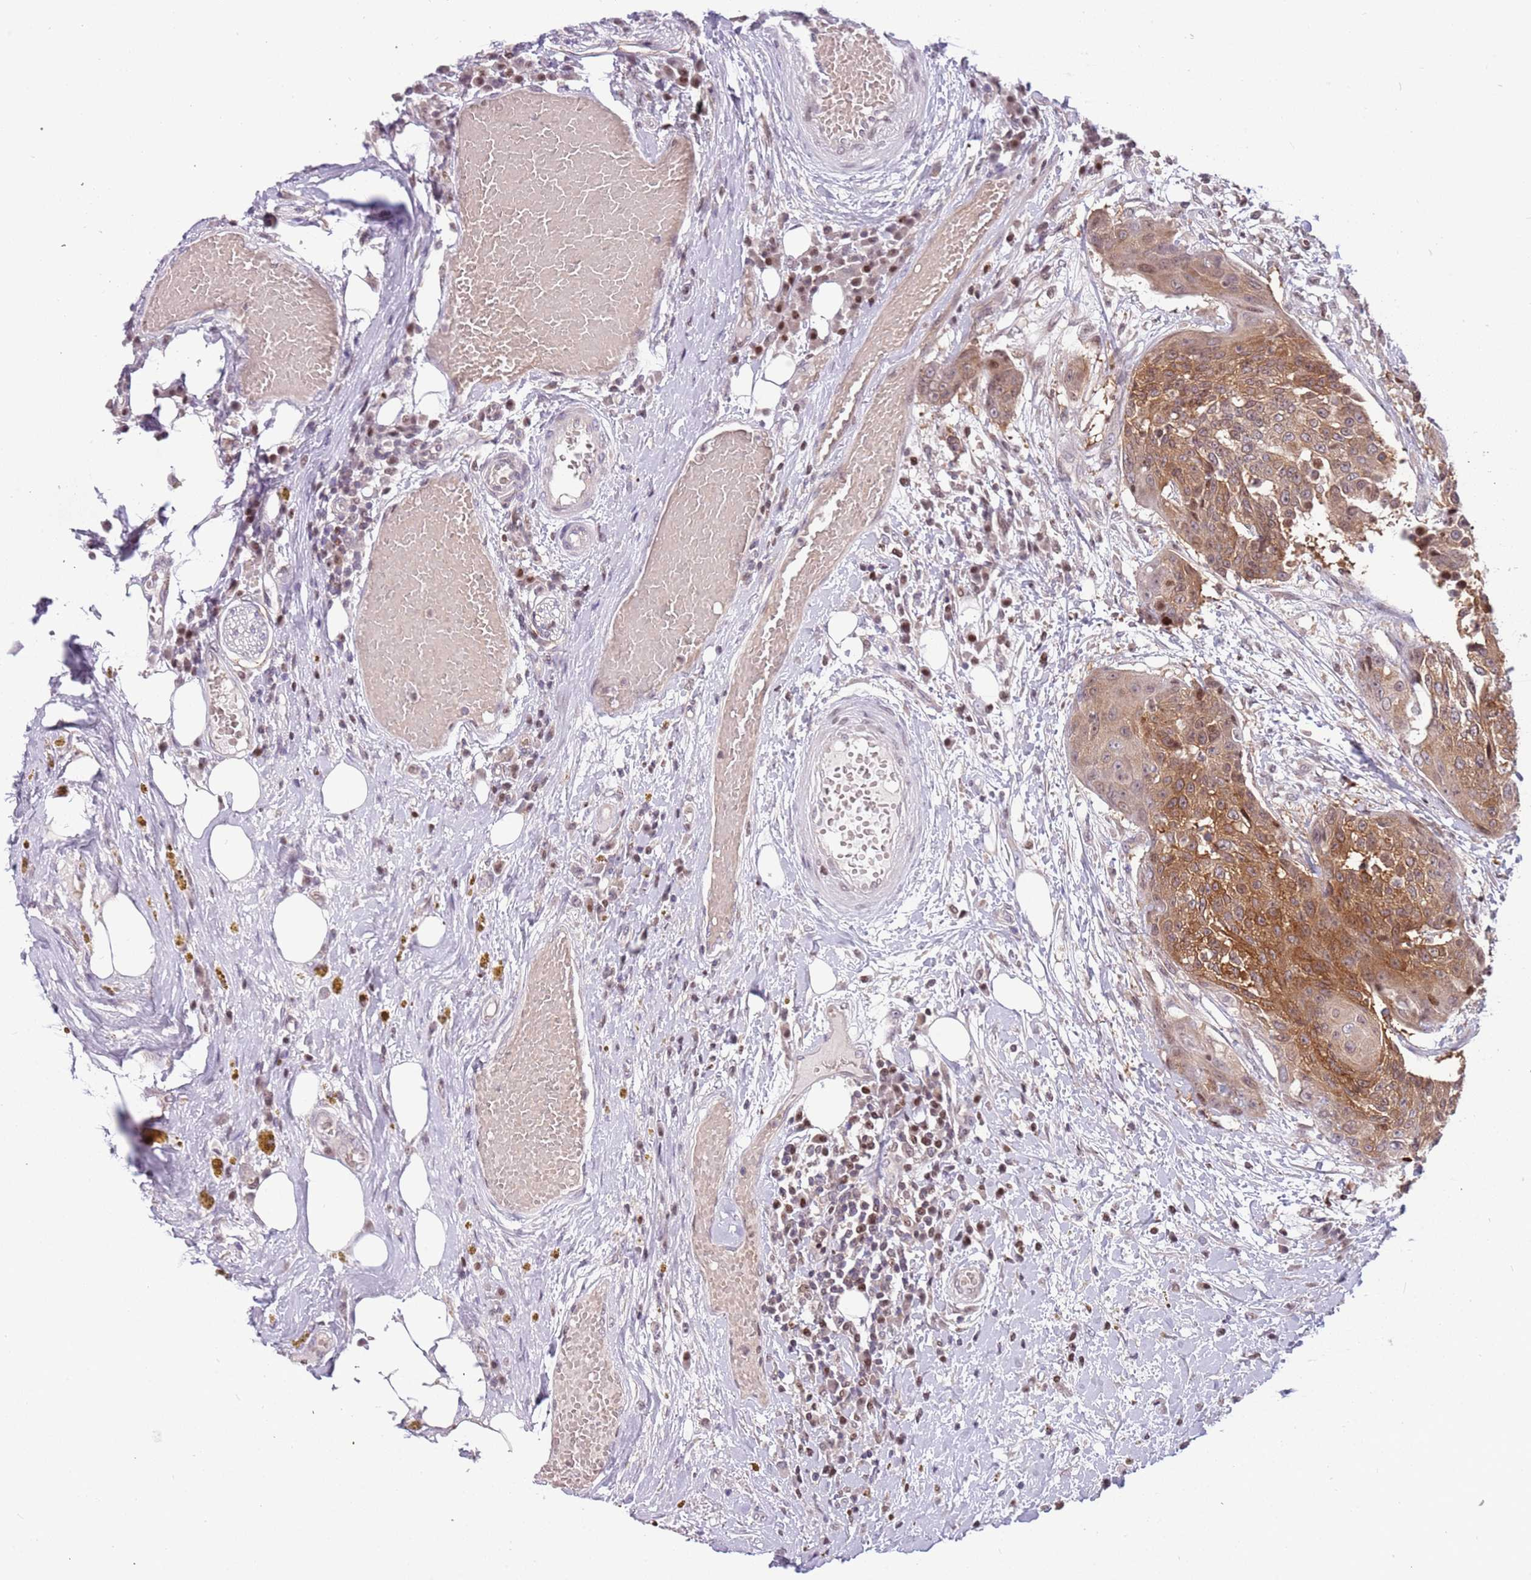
{"staining": {"intensity": "moderate", "quantity": ">75%", "location": "cytoplasmic/membranous"}, "tissue": "urothelial cancer", "cell_type": "Tumor cells", "image_type": "cancer", "snomed": [{"axis": "morphology", "description": "Urothelial carcinoma, High grade"}, {"axis": "topography", "description": "Urinary bladder"}], "caption": "High-grade urothelial carcinoma stained with DAB immunohistochemistry displays medium levels of moderate cytoplasmic/membranous positivity in about >75% of tumor cells. (Stains: DAB in brown, nuclei in blue, Microscopy: brightfield microscopy at high magnification).", "gene": "ARHGEF5", "patient": {"sex": "female", "age": 63}}